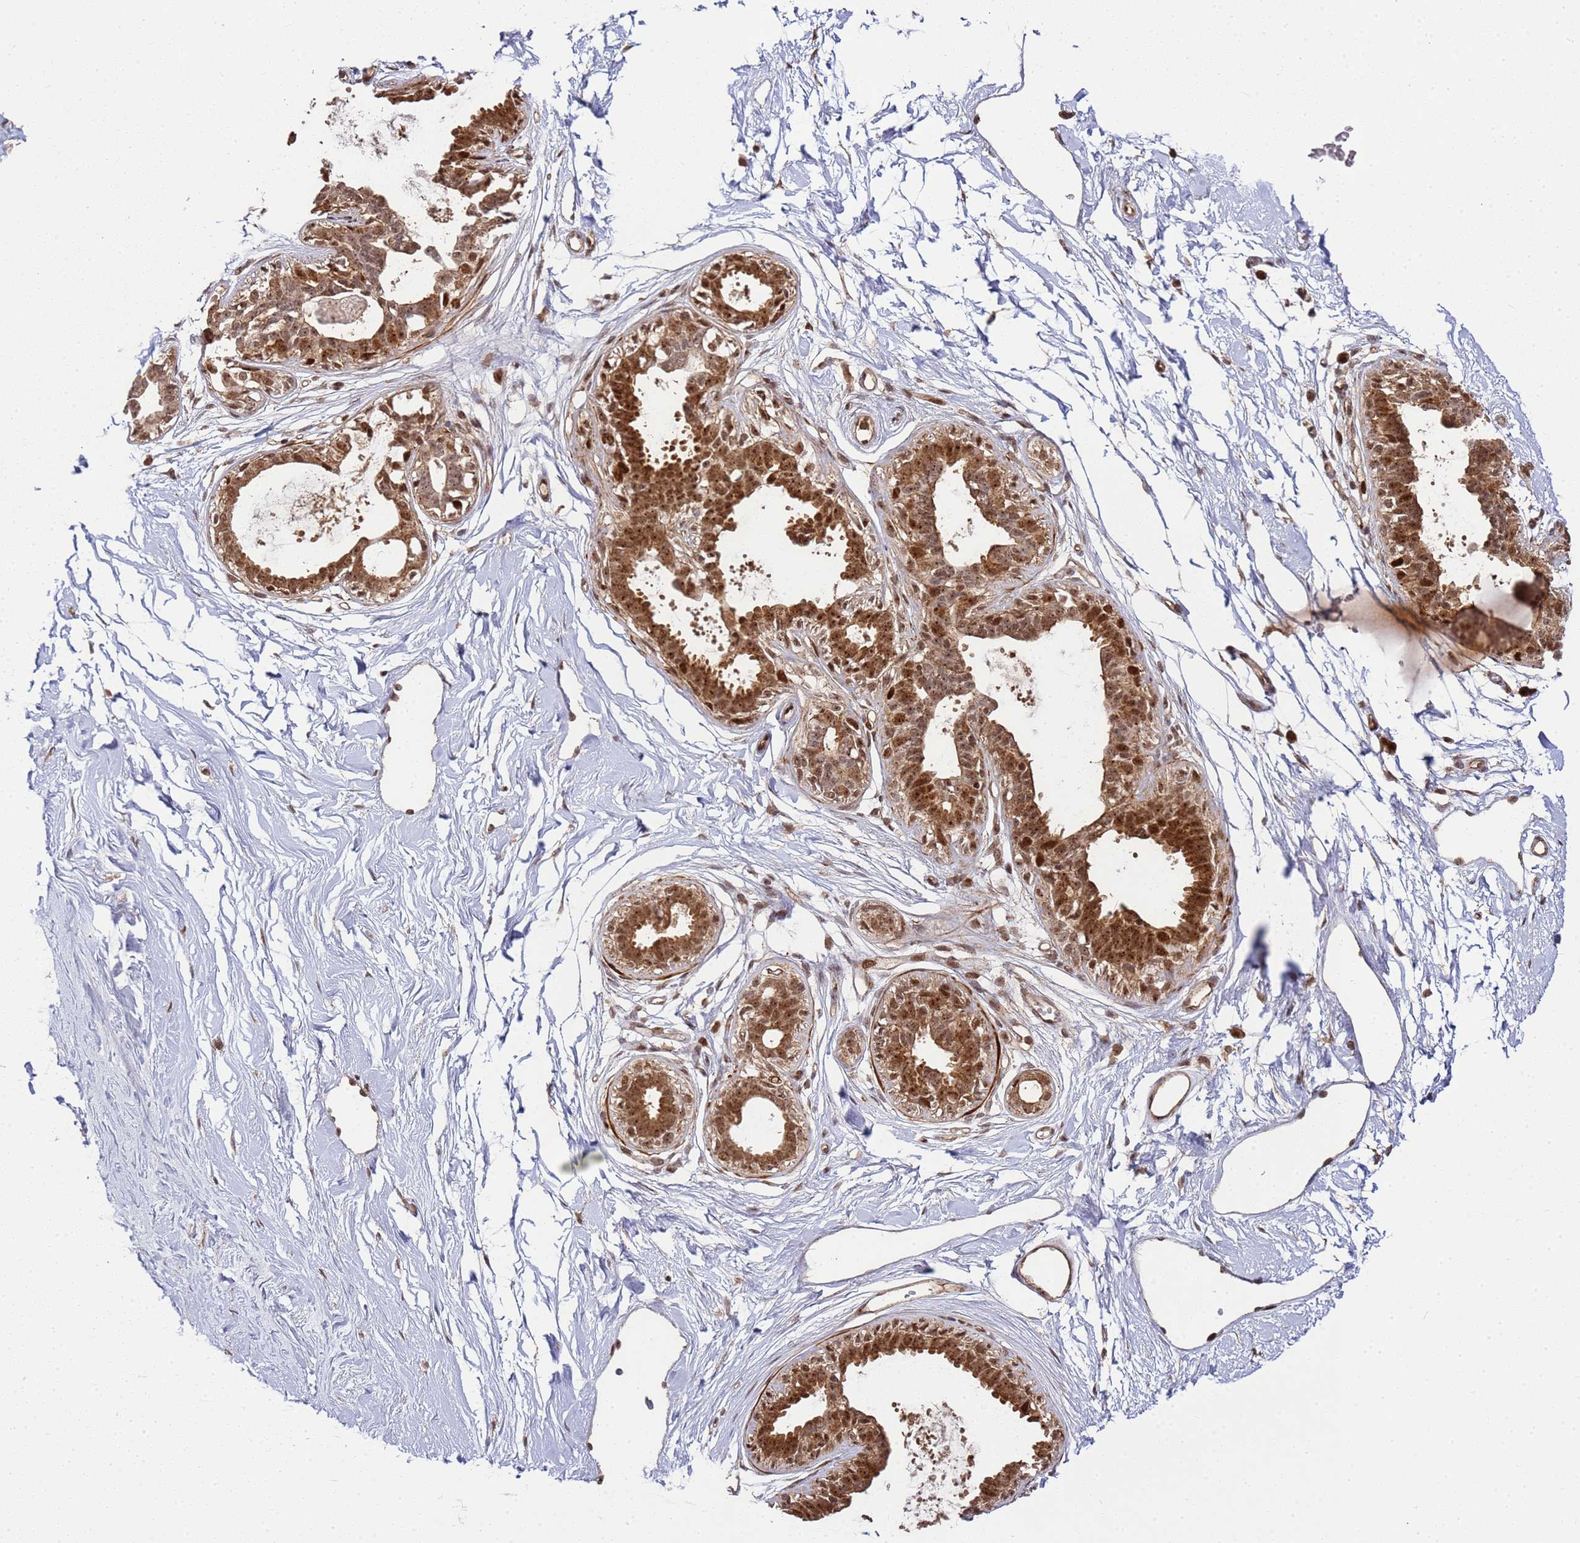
{"staining": {"intensity": "moderate", "quantity": ">75%", "location": "cytoplasmic/membranous,nuclear"}, "tissue": "breast", "cell_type": "Adipocytes", "image_type": "normal", "snomed": [{"axis": "morphology", "description": "Normal tissue, NOS"}, {"axis": "topography", "description": "Breast"}], "caption": "Breast stained with IHC displays moderate cytoplasmic/membranous,nuclear expression in approximately >75% of adipocytes.", "gene": "PEX14", "patient": {"sex": "female", "age": 45}}